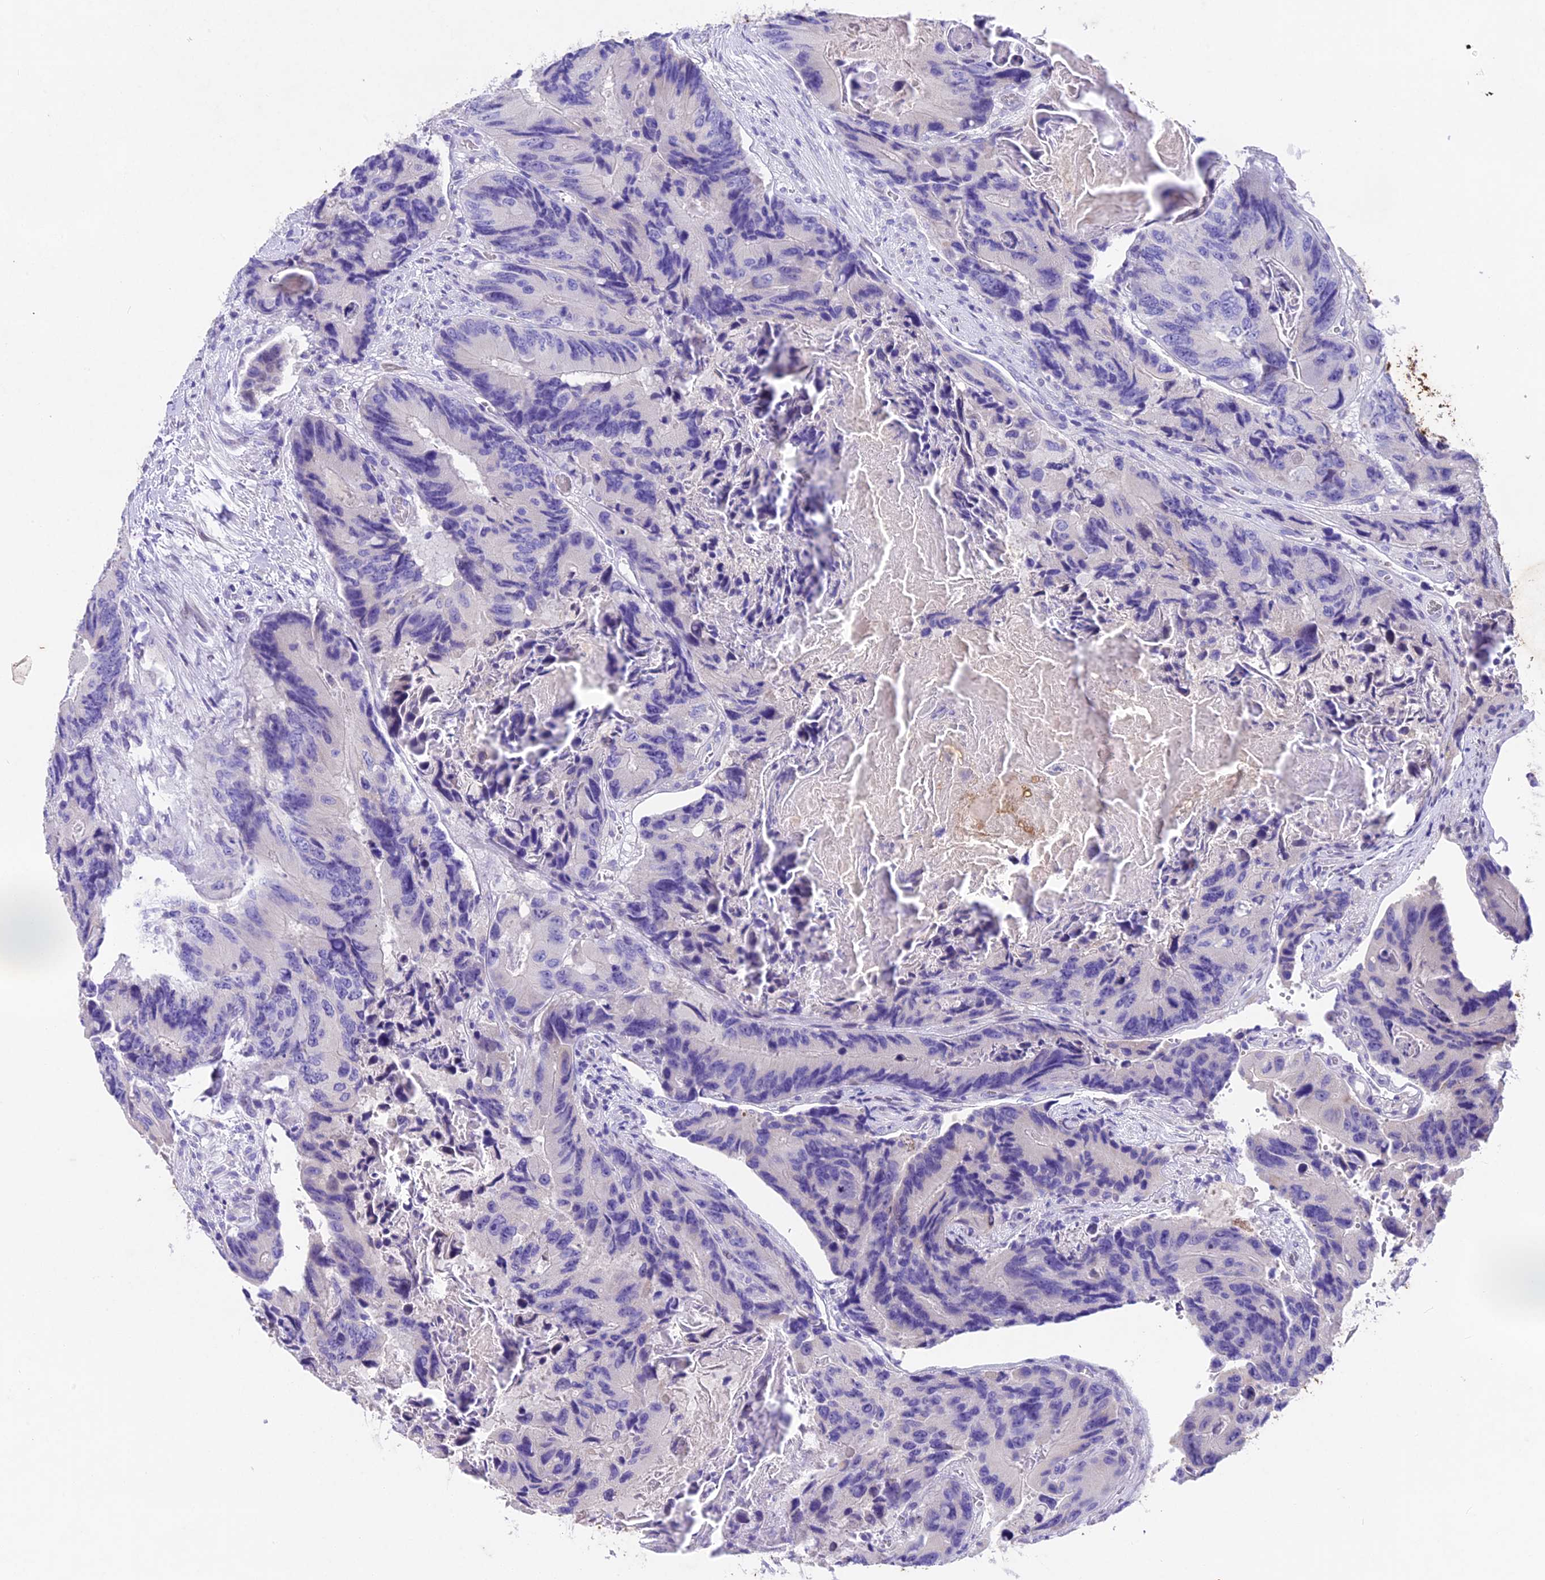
{"staining": {"intensity": "negative", "quantity": "none", "location": "none"}, "tissue": "colorectal cancer", "cell_type": "Tumor cells", "image_type": "cancer", "snomed": [{"axis": "morphology", "description": "Adenocarcinoma, NOS"}, {"axis": "topography", "description": "Colon"}], "caption": "A photomicrograph of colorectal adenocarcinoma stained for a protein displays no brown staining in tumor cells.", "gene": "IFT140", "patient": {"sex": "male", "age": 84}}